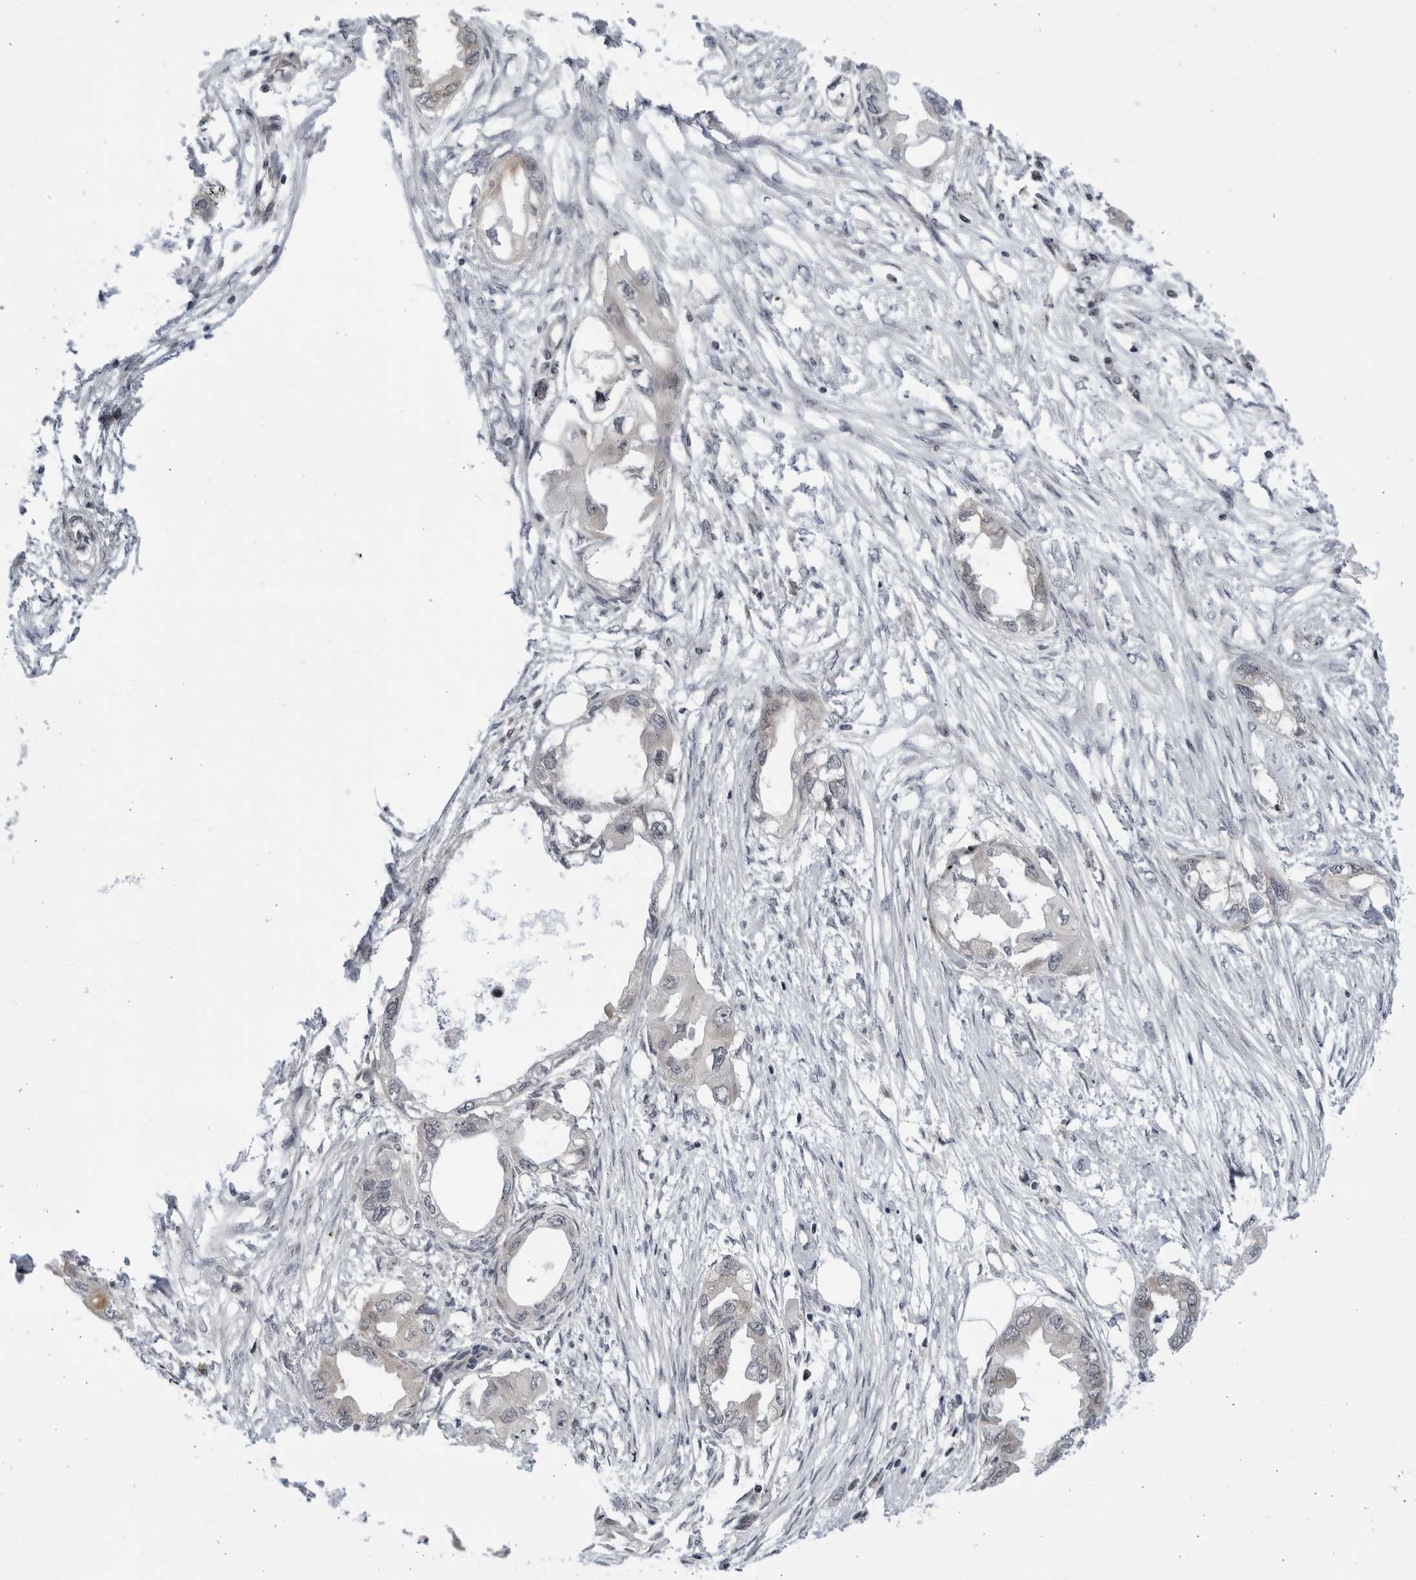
{"staining": {"intensity": "weak", "quantity": "<25%", "location": "cytoplasmic/membranous"}, "tissue": "endometrial cancer", "cell_type": "Tumor cells", "image_type": "cancer", "snomed": [{"axis": "morphology", "description": "Adenocarcinoma, NOS"}, {"axis": "morphology", "description": "Adenocarcinoma, metastatic, NOS"}, {"axis": "topography", "description": "Adipose tissue"}, {"axis": "topography", "description": "Endometrium"}], "caption": "Endometrial cancer stained for a protein using immunohistochemistry shows no staining tumor cells.", "gene": "ITGB3BP", "patient": {"sex": "female", "age": 67}}